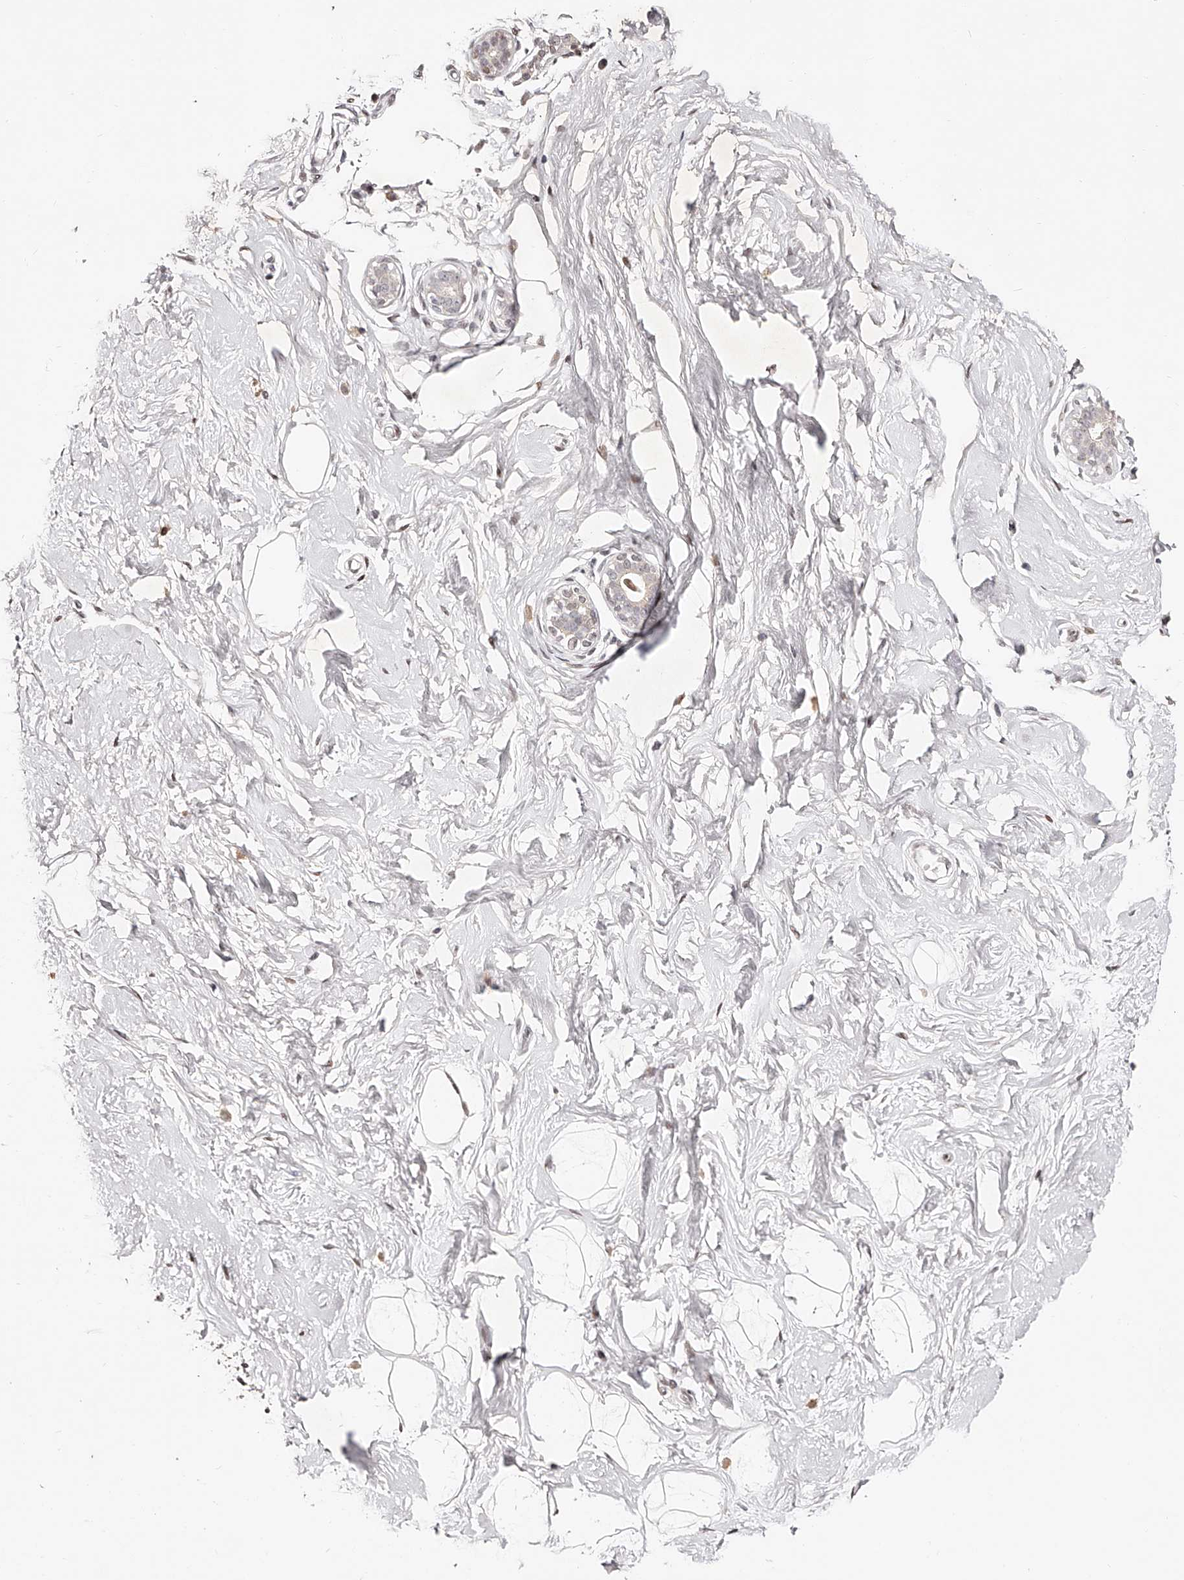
{"staining": {"intensity": "negative", "quantity": "none", "location": "none"}, "tissue": "breast", "cell_type": "Adipocytes", "image_type": "normal", "snomed": [{"axis": "morphology", "description": "Normal tissue, NOS"}, {"axis": "morphology", "description": "Adenoma, NOS"}, {"axis": "topography", "description": "Breast"}], "caption": "Image shows no significant protein positivity in adipocytes of benign breast. (DAB IHC visualized using brightfield microscopy, high magnification).", "gene": "USF3", "patient": {"sex": "female", "age": 23}}